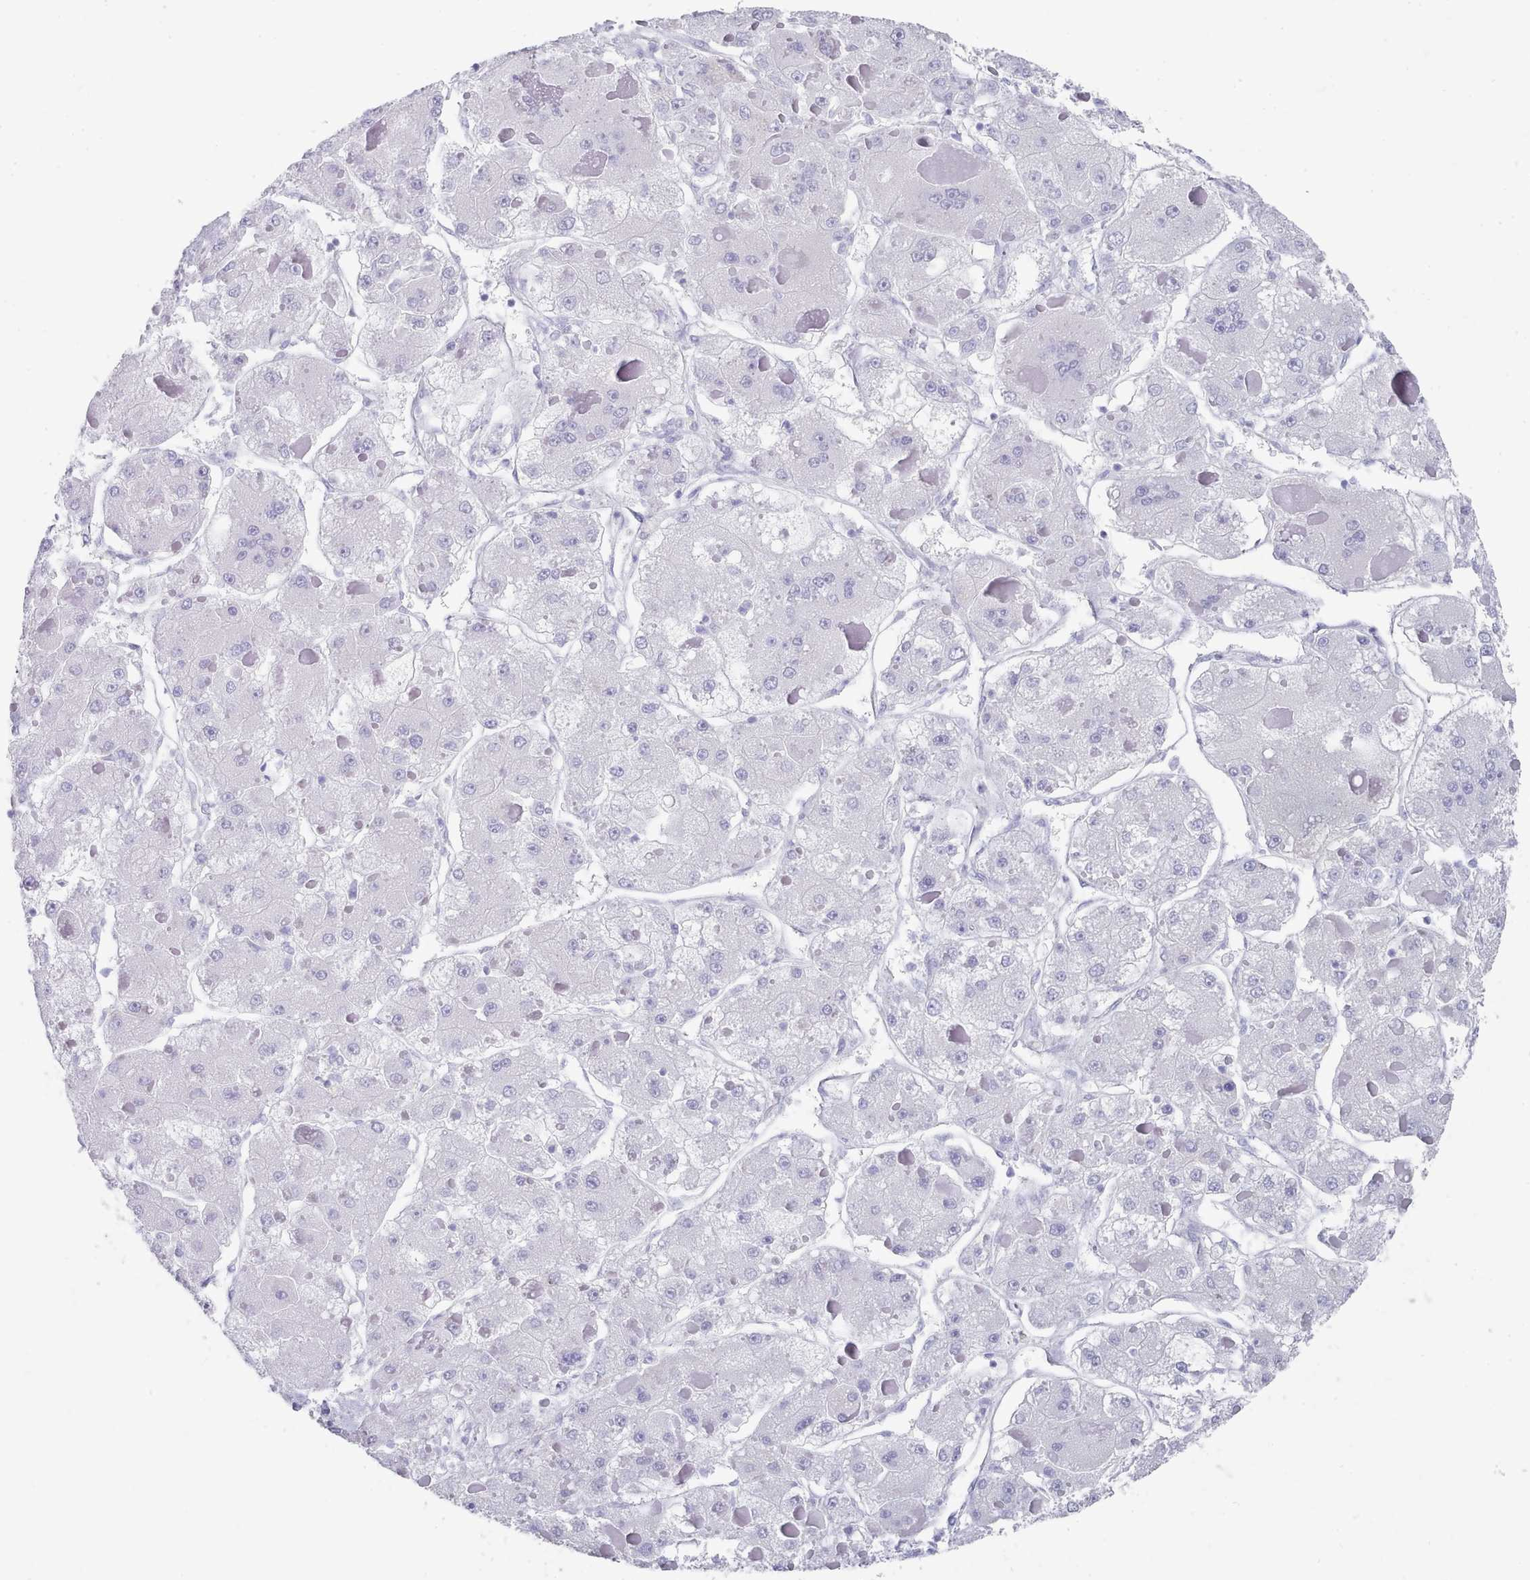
{"staining": {"intensity": "negative", "quantity": "none", "location": "none"}, "tissue": "liver cancer", "cell_type": "Tumor cells", "image_type": "cancer", "snomed": [{"axis": "morphology", "description": "Carcinoma, Hepatocellular, NOS"}, {"axis": "topography", "description": "Liver"}], "caption": "Protein analysis of liver cancer exhibits no significant positivity in tumor cells.", "gene": "LRRC37A", "patient": {"sex": "female", "age": 73}}